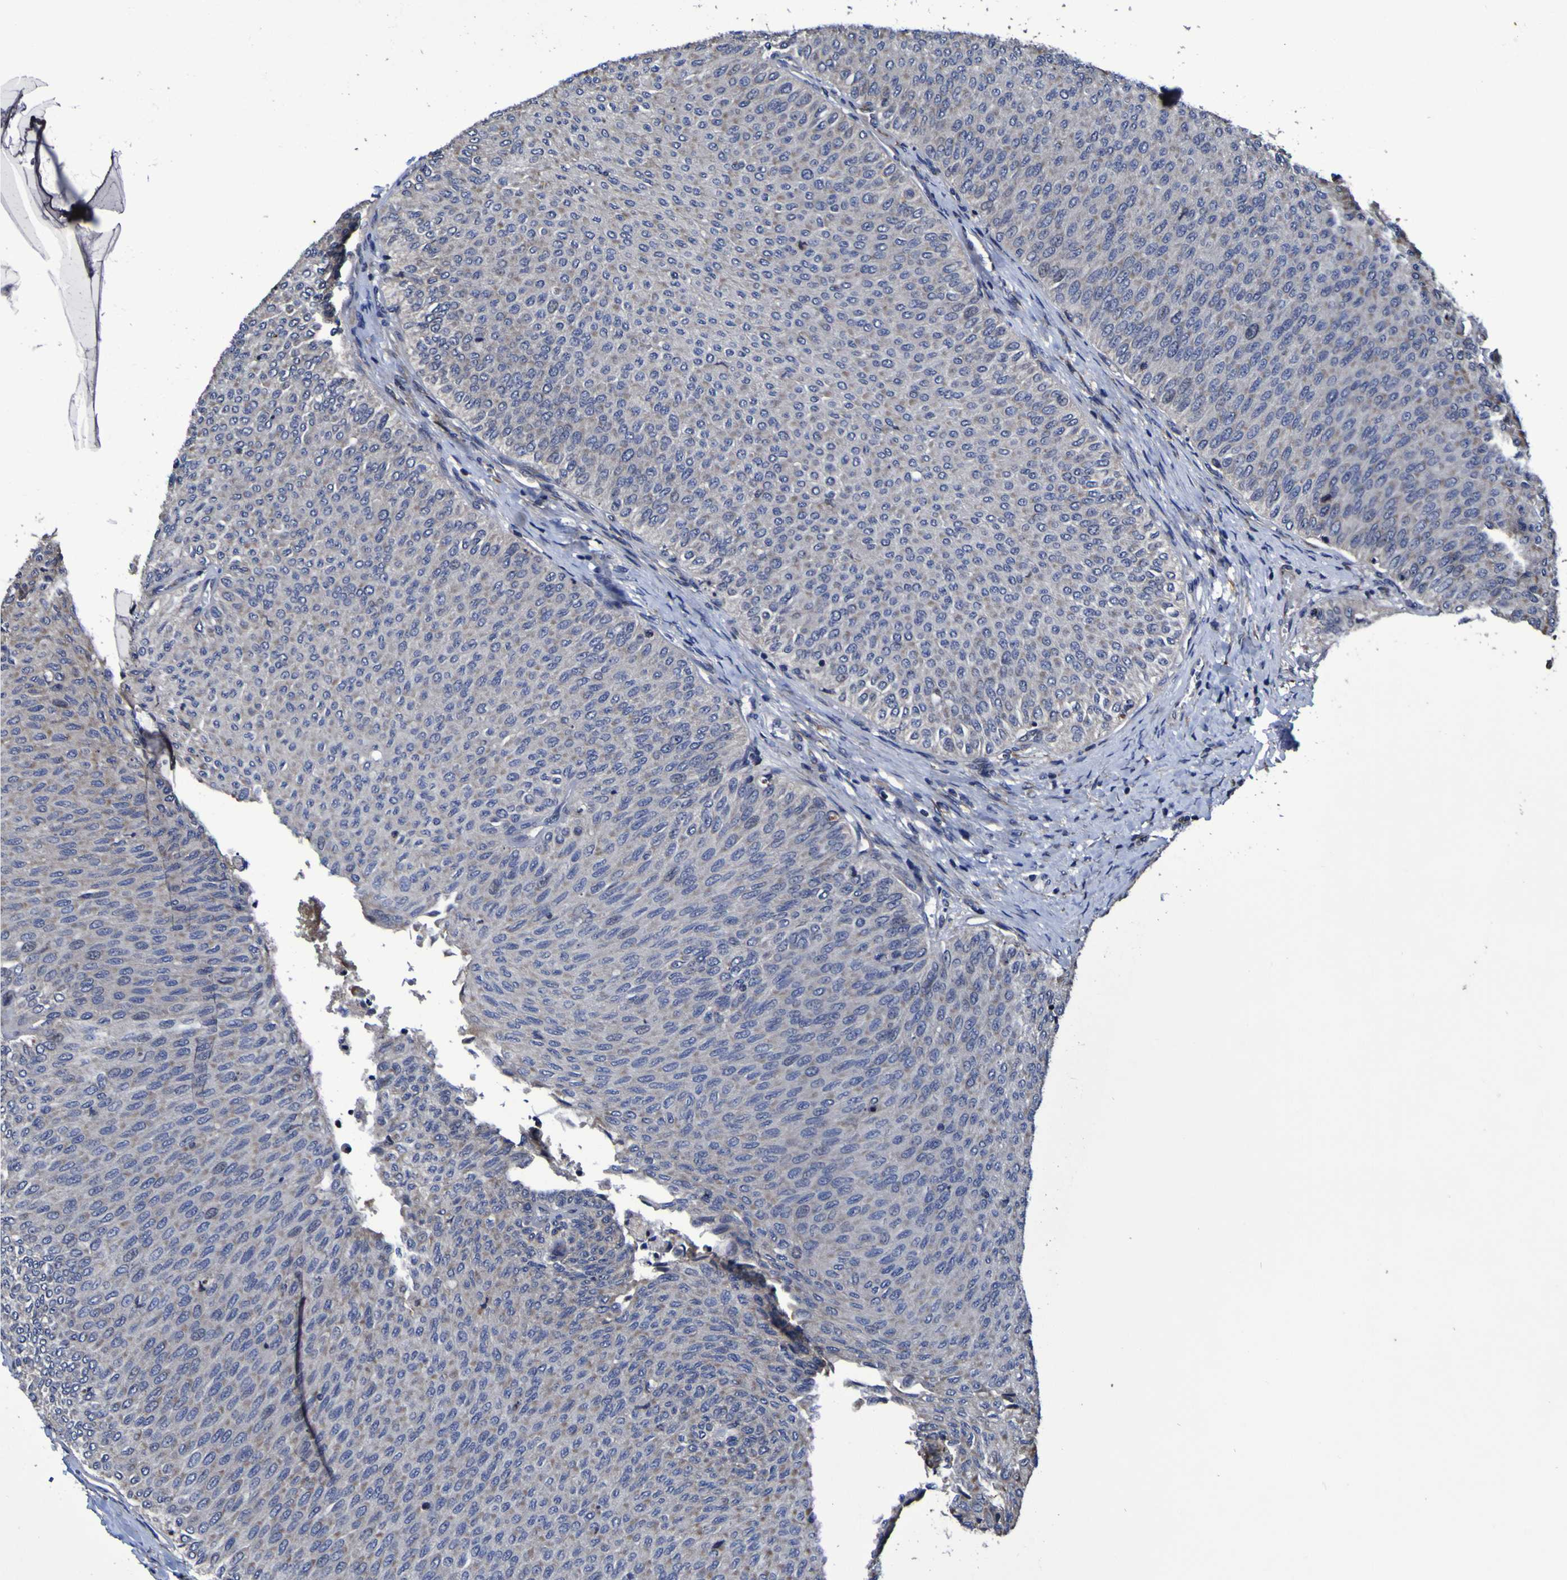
{"staining": {"intensity": "weak", "quantity": "25%-75%", "location": "cytoplasmic/membranous"}, "tissue": "urothelial cancer", "cell_type": "Tumor cells", "image_type": "cancer", "snomed": [{"axis": "morphology", "description": "Urothelial carcinoma, Low grade"}, {"axis": "topography", "description": "Urinary bladder"}], "caption": "An image of human urothelial cancer stained for a protein shows weak cytoplasmic/membranous brown staining in tumor cells.", "gene": "P3H1", "patient": {"sex": "male", "age": 78}}